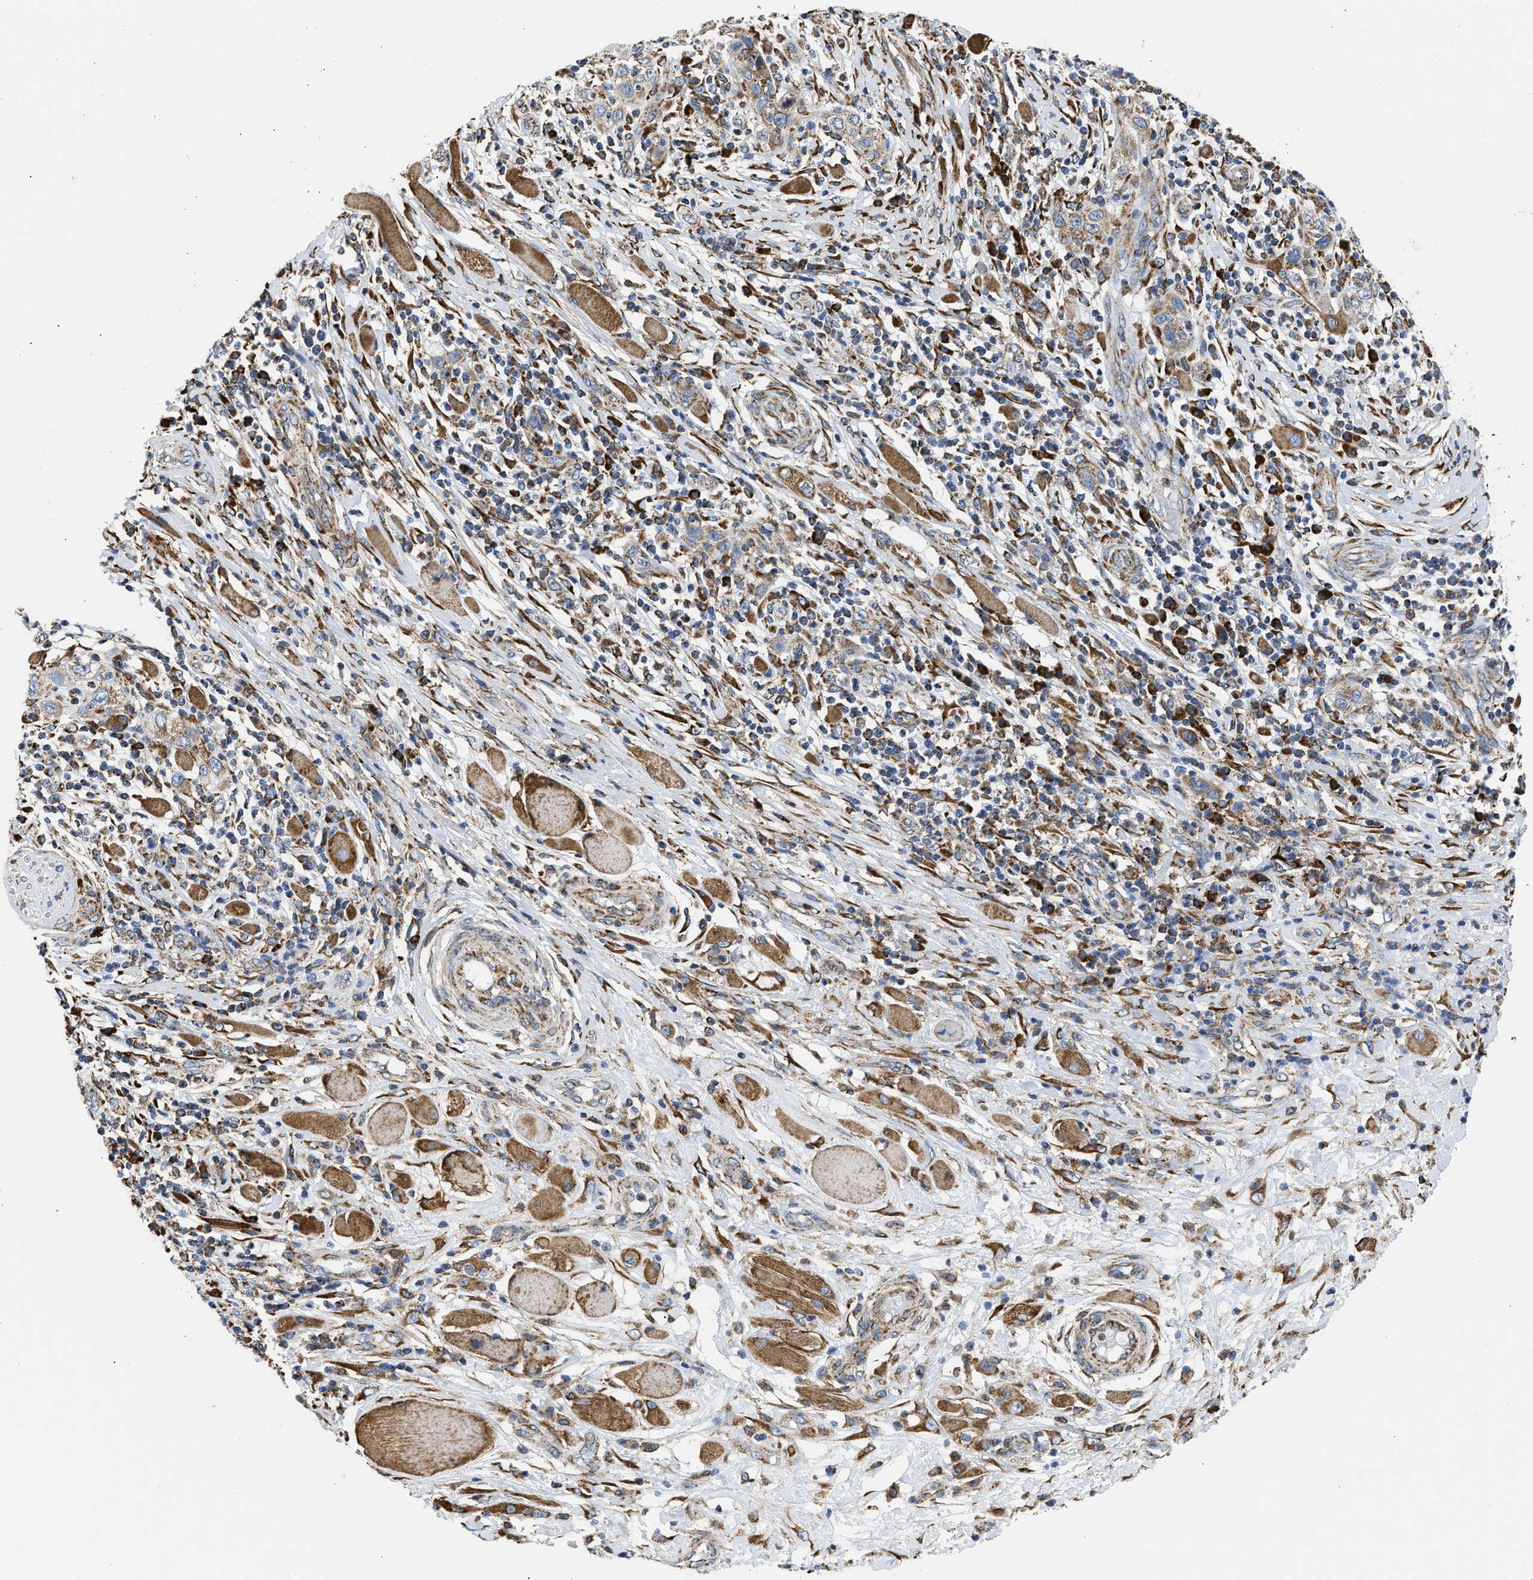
{"staining": {"intensity": "moderate", "quantity": ">75%", "location": "cytoplasmic/membranous"}, "tissue": "skin cancer", "cell_type": "Tumor cells", "image_type": "cancer", "snomed": [{"axis": "morphology", "description": "Squamous cell carcinoma, NOS"}, {"axis": "topography", "description": "Skin"}], "caption": "Immunohistochemistry of human skin cancer (squamous cell carcinoma) shows medium levels of moderate cytoplasmic/membranous expression in approximately >75% of tumor cells. (IHC, brightfield microscopy, high magnification).", "gene": "CYCS", "patient": {"sex": "female", "age": 88}}